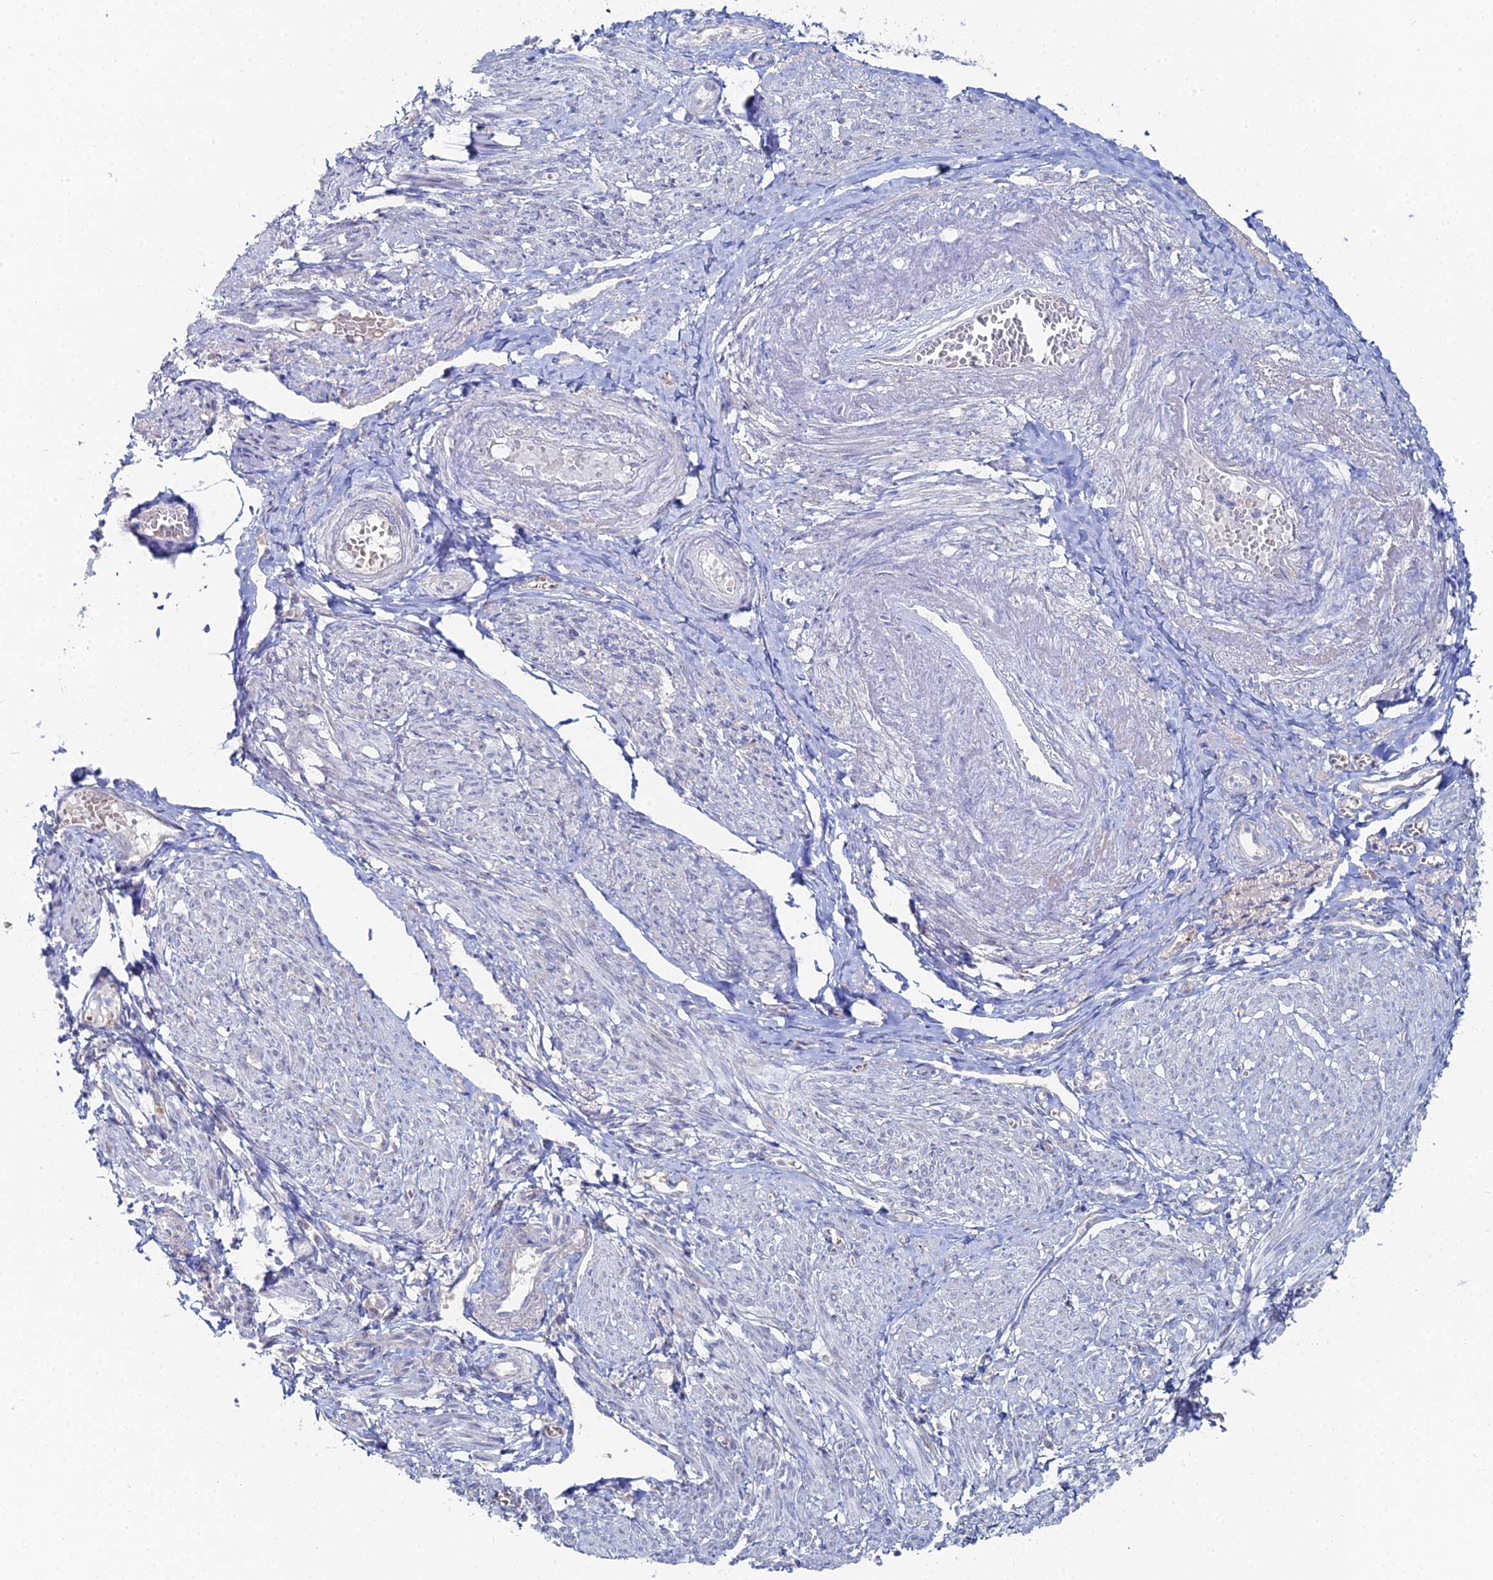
{"staining": {"intensity": "negative", "quantity": "none", "location": "none"}, "tissue": "smooth muscle", "cell_type": "Smooth muscle cells", "image_type": "normal", "snomed": [{"axis": "morphology", "description": "Normal tissue, NOS"}, {"axis": "topography", "description": "Smooth muscle"}], "caption": "This is a image of IHC staining of benign smooth muscle, which shows no staining in smooth muscle cells. (Immunohistochemistry, brightfield microscopy, high magnification).", "gene": "THAP4", "patient": {"sex": "female", "age": 39}}